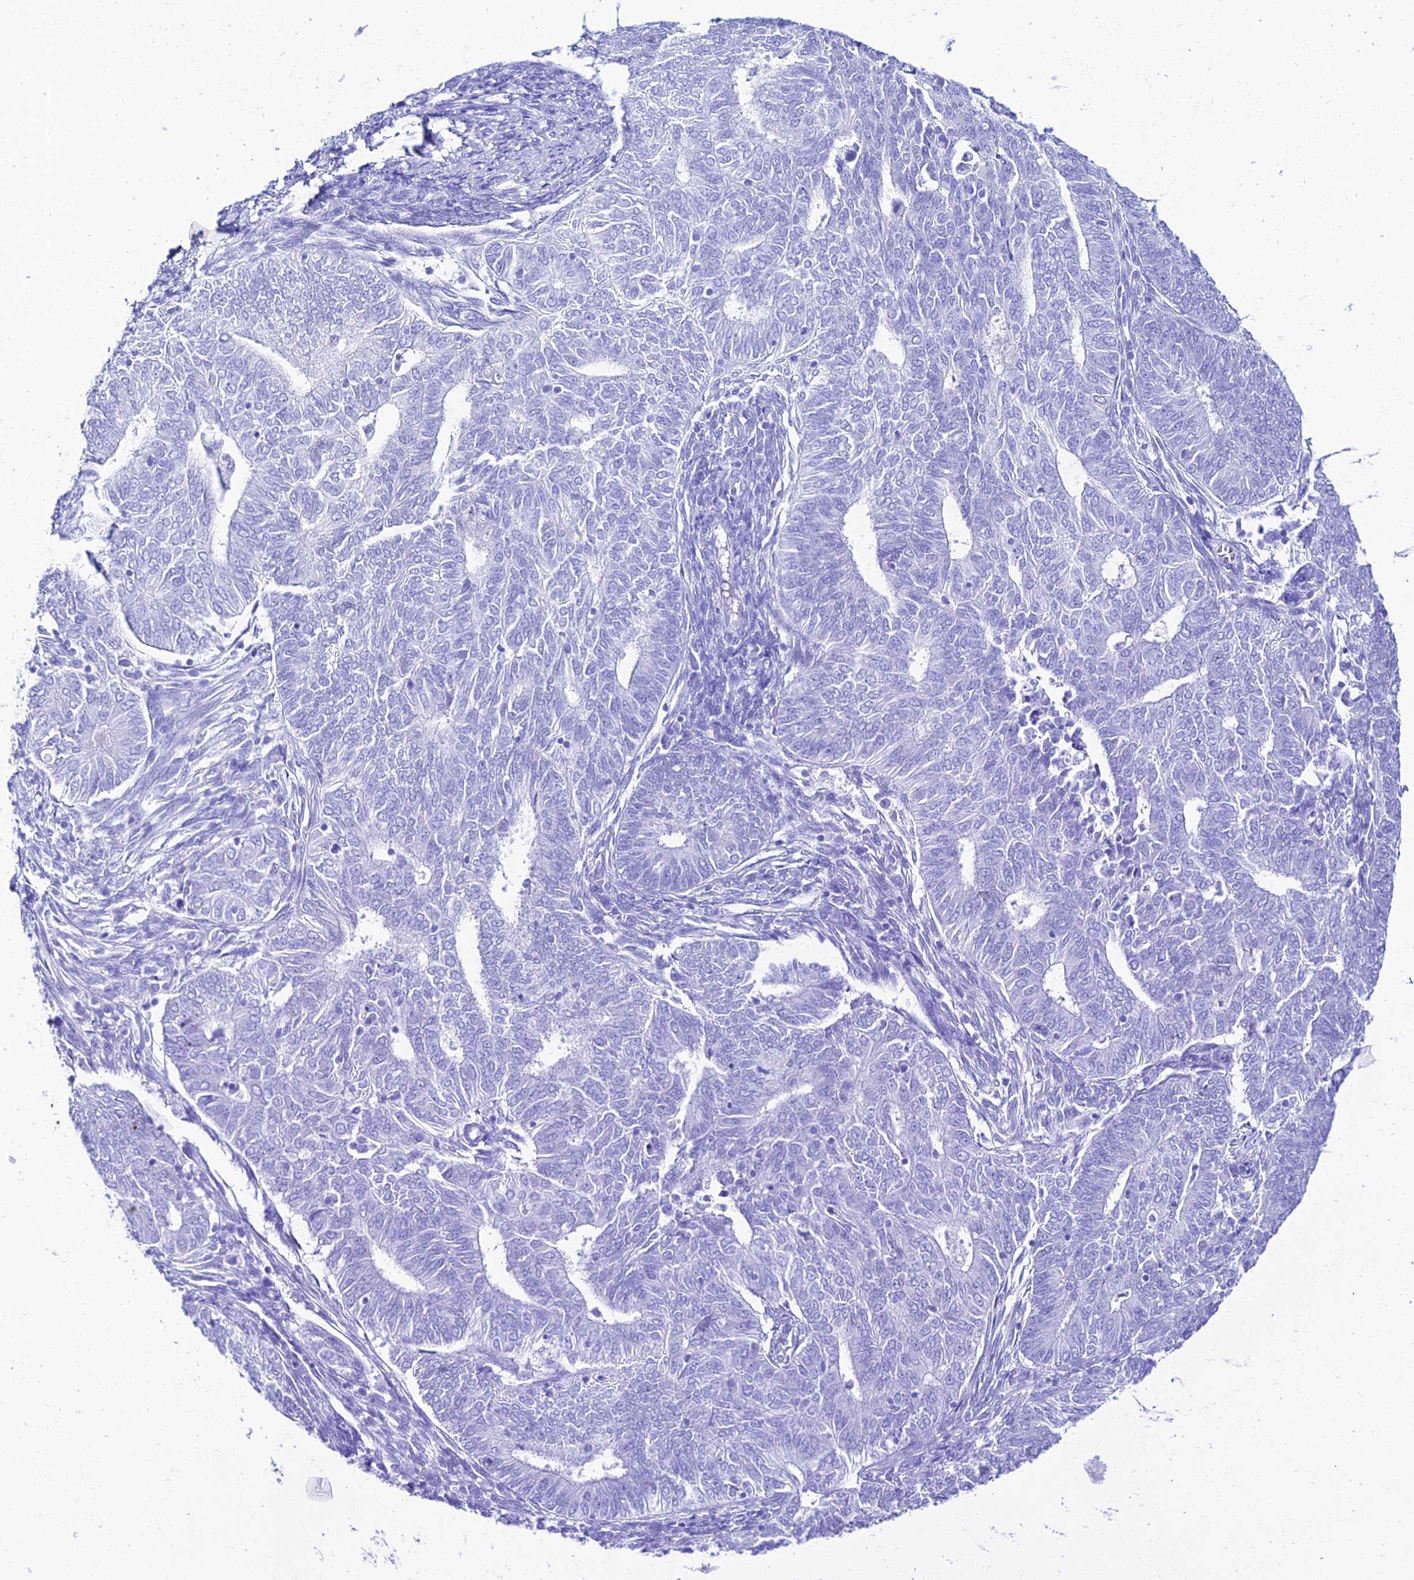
{"staining": {"intensity": "negative", "quantity": "none", "location": "none"}, "tissue": "endometrial cancer", "cell_type": "Tumor cells", "image_type": "cancer", "snomed": [{"axis": "morphology", "description": "Adenocarcinoma, NOS"}, {"axis": "topography", "description": "Endometrium"}], "caption": "An immunohistochemistry histopathology image of adenocarcinoma (endometrial) is shown. There is no staining in tumor cells of adenocarcinoma (endometrial).", "gene": "TRMT44", "patient": {"sex": "female", "age": 62}}